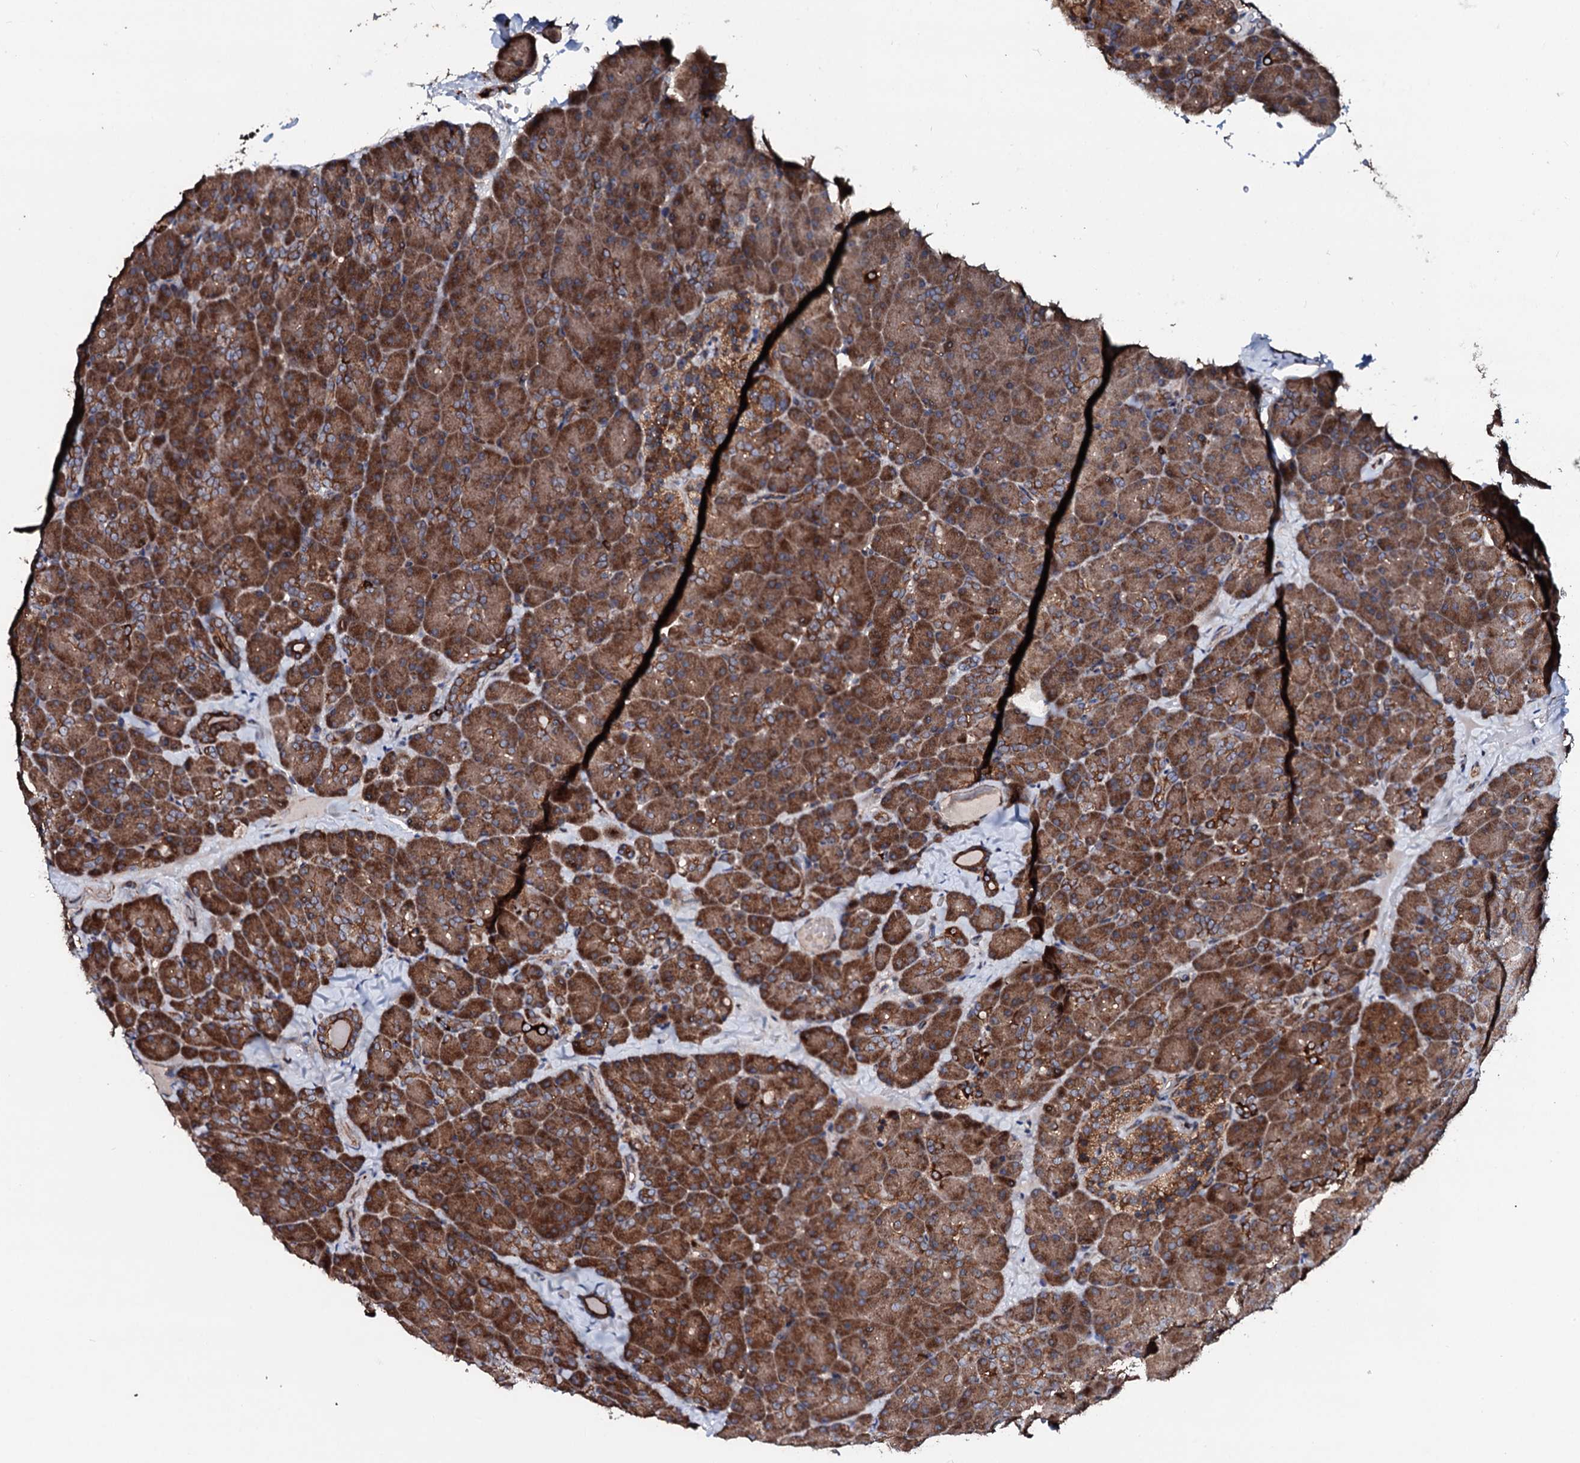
{"staining": {"intensity": "strong", "quantity": ">75%", "location": "cytoplasmic/membranous"}, "tissue": "pancreas", "cell_type": "Exocrine glandular cells", "image_type": "normal", "snomed": [{"axis": "morphology", "description": "Normal tissue, NOS"}, {"axis": "topography", "description": "Pancreas"}], "caption": "The micrograph displays immunohistochemical staining of benign pancreas. There is strong cytoplasmic/membranous staining is identified in about >75% of exocrine glandular cells. The protein is shown in brown color, while the nuclei are stained blue.", "gene": "ENSG00000256591", "patient": {"sex": "male", "age": 36}}